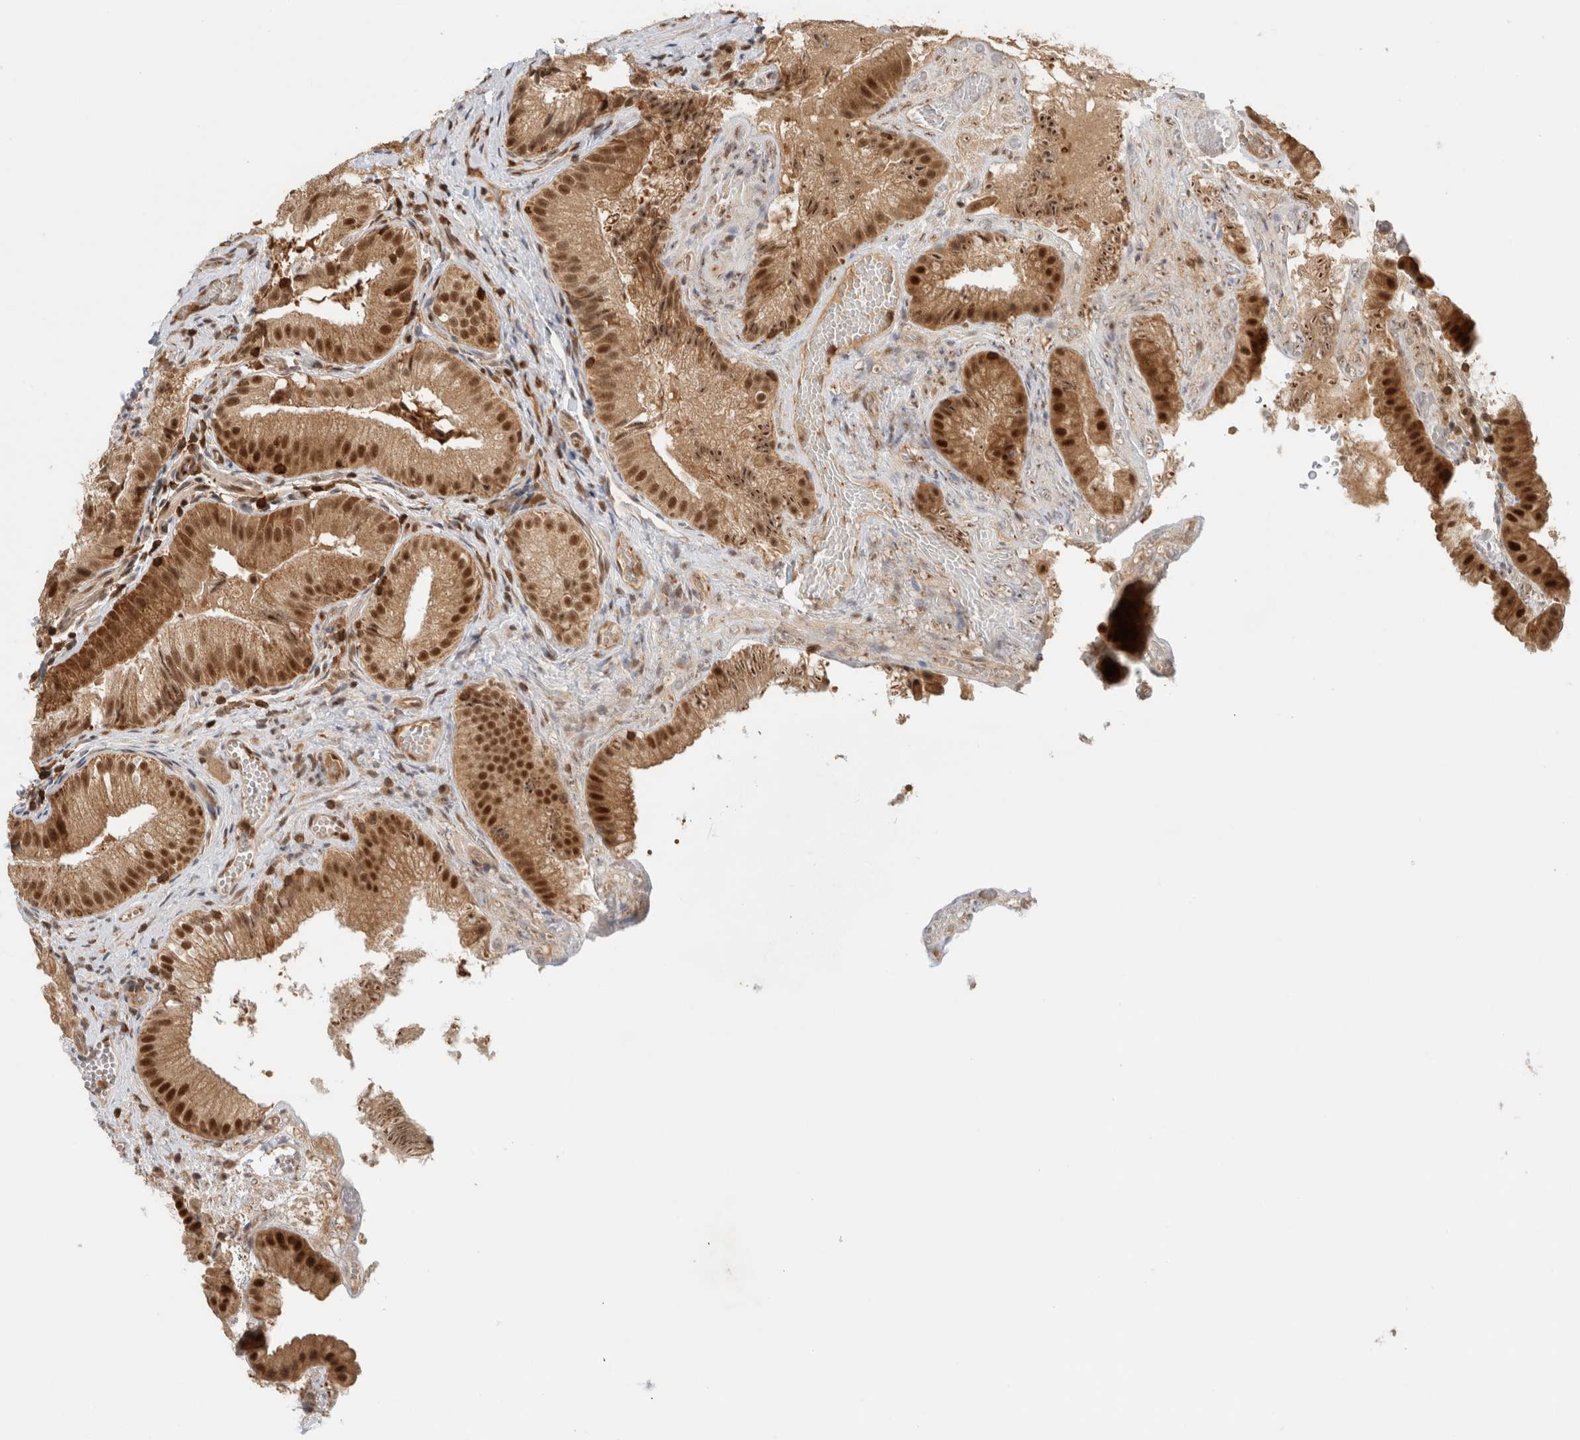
{"staining": {"intensity": "strong", "quantity": ">75%", "location": "cytoplasmic/membranous,nuclear"}, "tissue": "gallbladder", "cell_type": "Glandular cells", "image_type": "normal", "snomed": [{"axis": "morphology", "description": "Normal tissue, NOS"}, {"axis": "topography", "description": "Gallbladder"}], "caption": "This is an image of IHC staining of benign gallbladder, which shows strong expression in the cytoplasmic/membranous,nuclear of glandular cells.", "gene": "SNRNP40", "patient": {"sex": "female", "age": 30}}